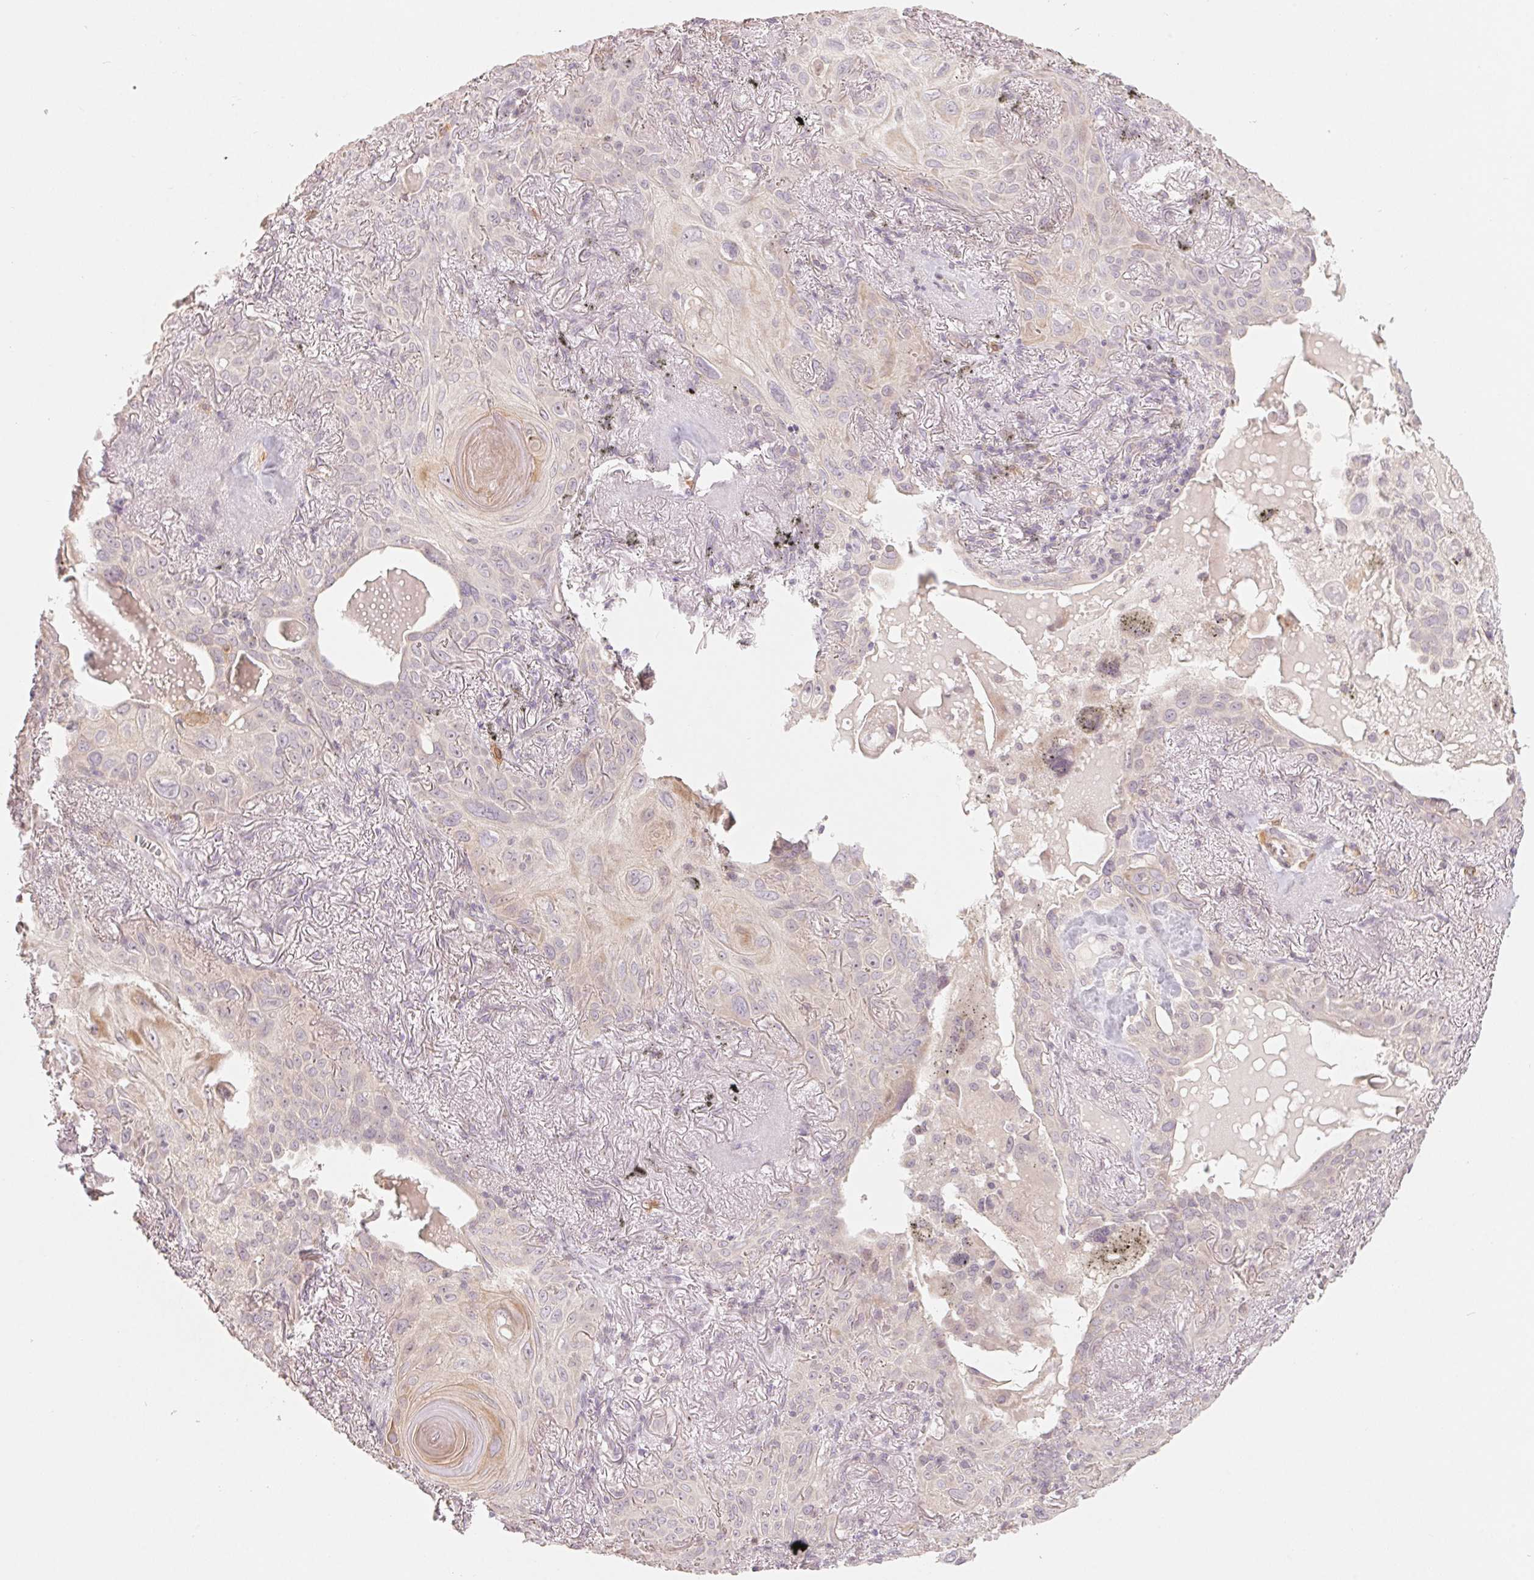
{"staining": {"intensity": "negative", "quantity": "none", "location": "none"}, "tissue": "lung cancer", "cell_type": "Tumor cells", "image_type": "cancer", "snomed": [{"axis": "morphology", "description": "Squamous cell carcinoma, NOS"}, {"axis": "topography", "description": "Lung"}], "caption": "An image of lung squamous cell carcinoma stained for a protein displays no brown staining in tumor cells. (Stains: DAB immunohistochemistry with hematoxylin counter stain, Microscopy: brightfield microscopy at high magnification).", "gene": "DENND2C", "patient": {"sex": "male", "age": 79}}